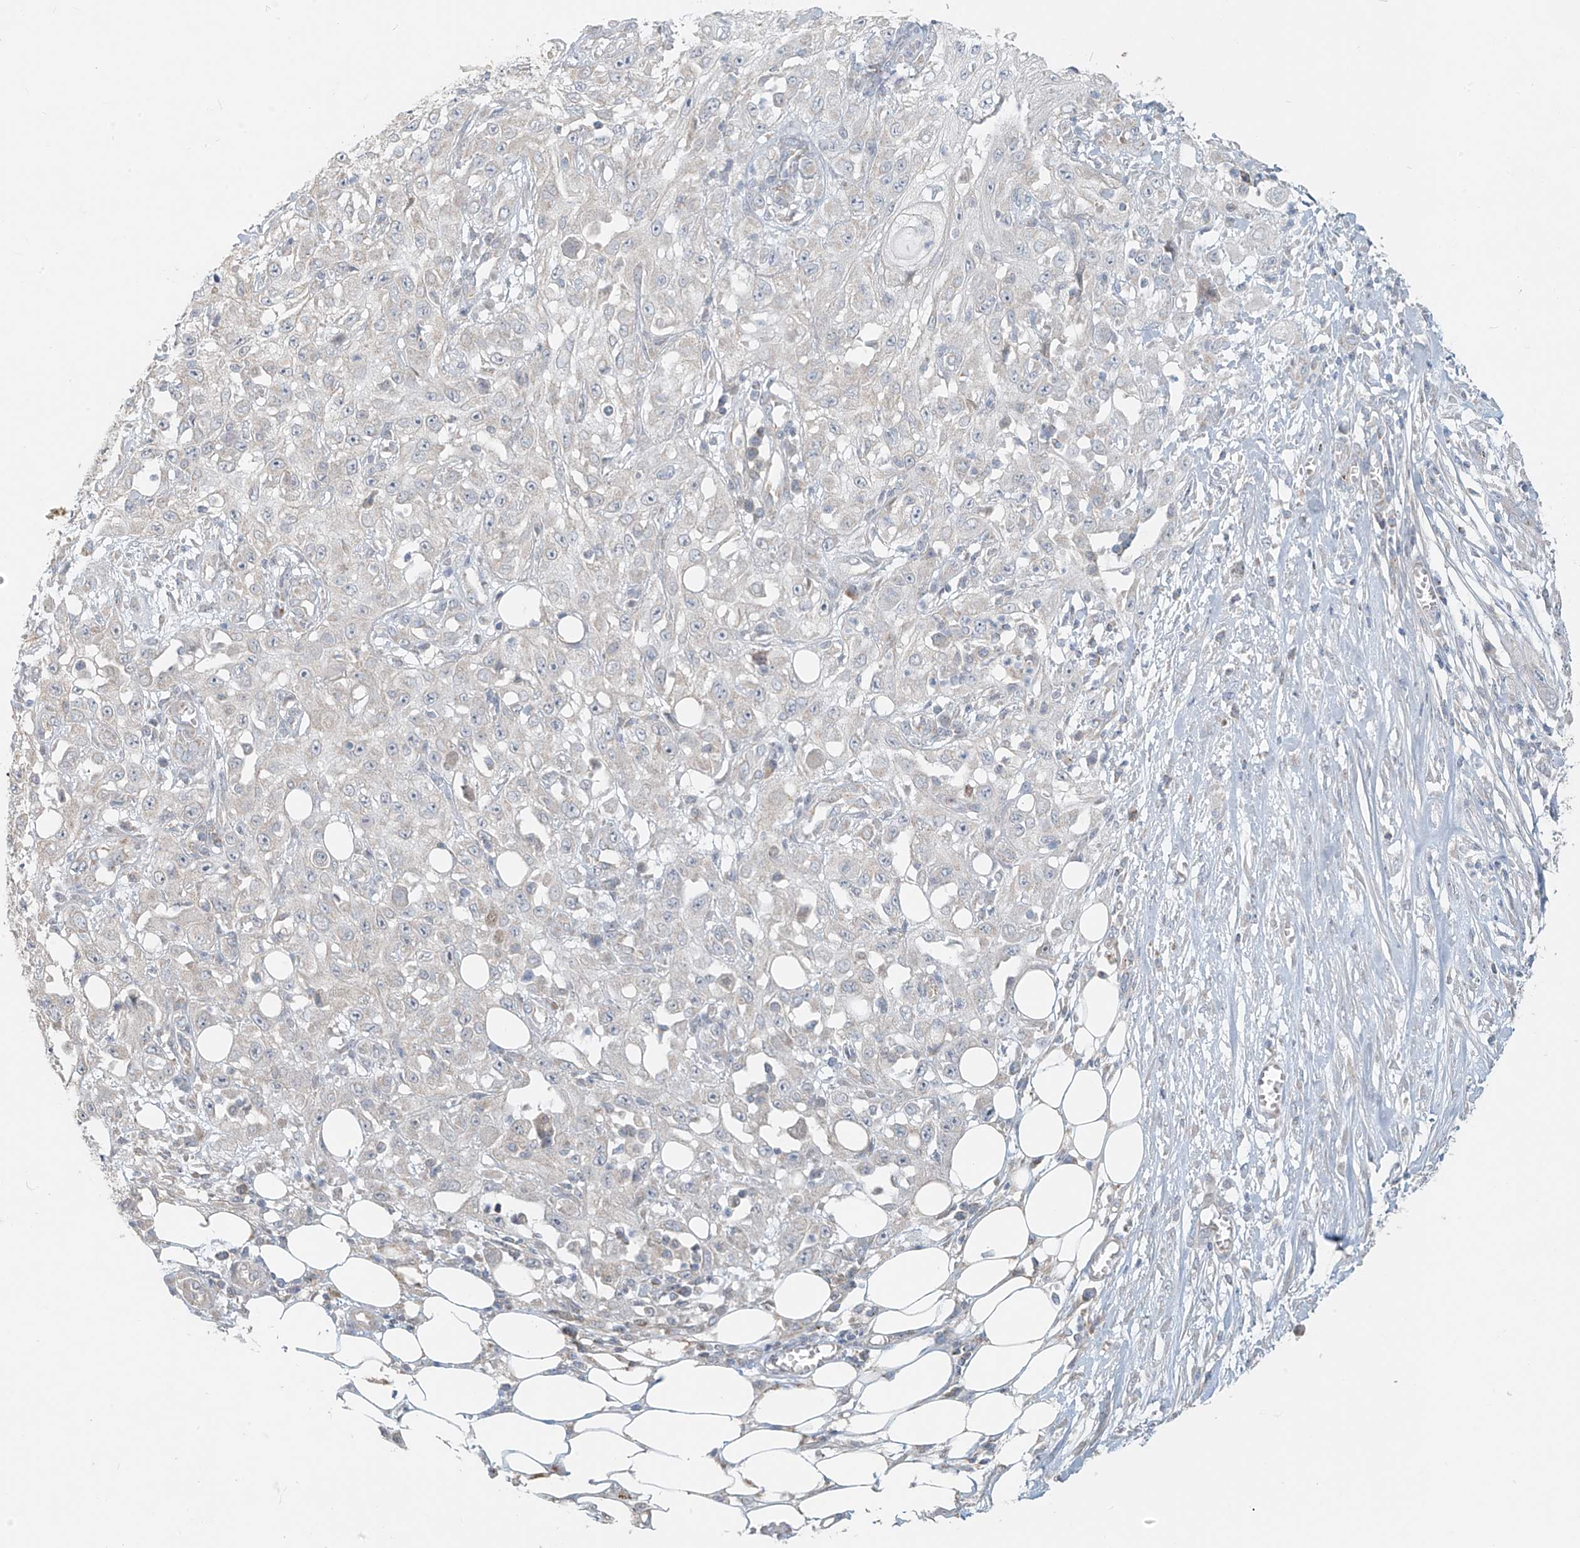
{"staining": {"intensity": "negative", "quantity": "none", "location": "none"}, "tissue": "skin cancer", "cell_type": "Tumor cells", "image_type": "cancer", "snomed": [{"axis": "morphology", "description": "Squamous cell carcinoma, NOS"}, {"axis": "morphology", "description": "Squamous cell carcinoma, metastatic, NOS"}, {"axis": "topography", "description": "Skin"}, {"axis": "topography", "description": "Lymph node"}], "caption": "An immunohistochemistry image of skin metastatic squamous cell carcinoma is shown. There is no staining in tumor cells of skin metastatic squamous cell carcinoma. (DAB (3,3'-diaminobenzidine) immunohistochemistry, high magnification).", "gene": "UST", "patient": {"sex": "male", "age": 75}}